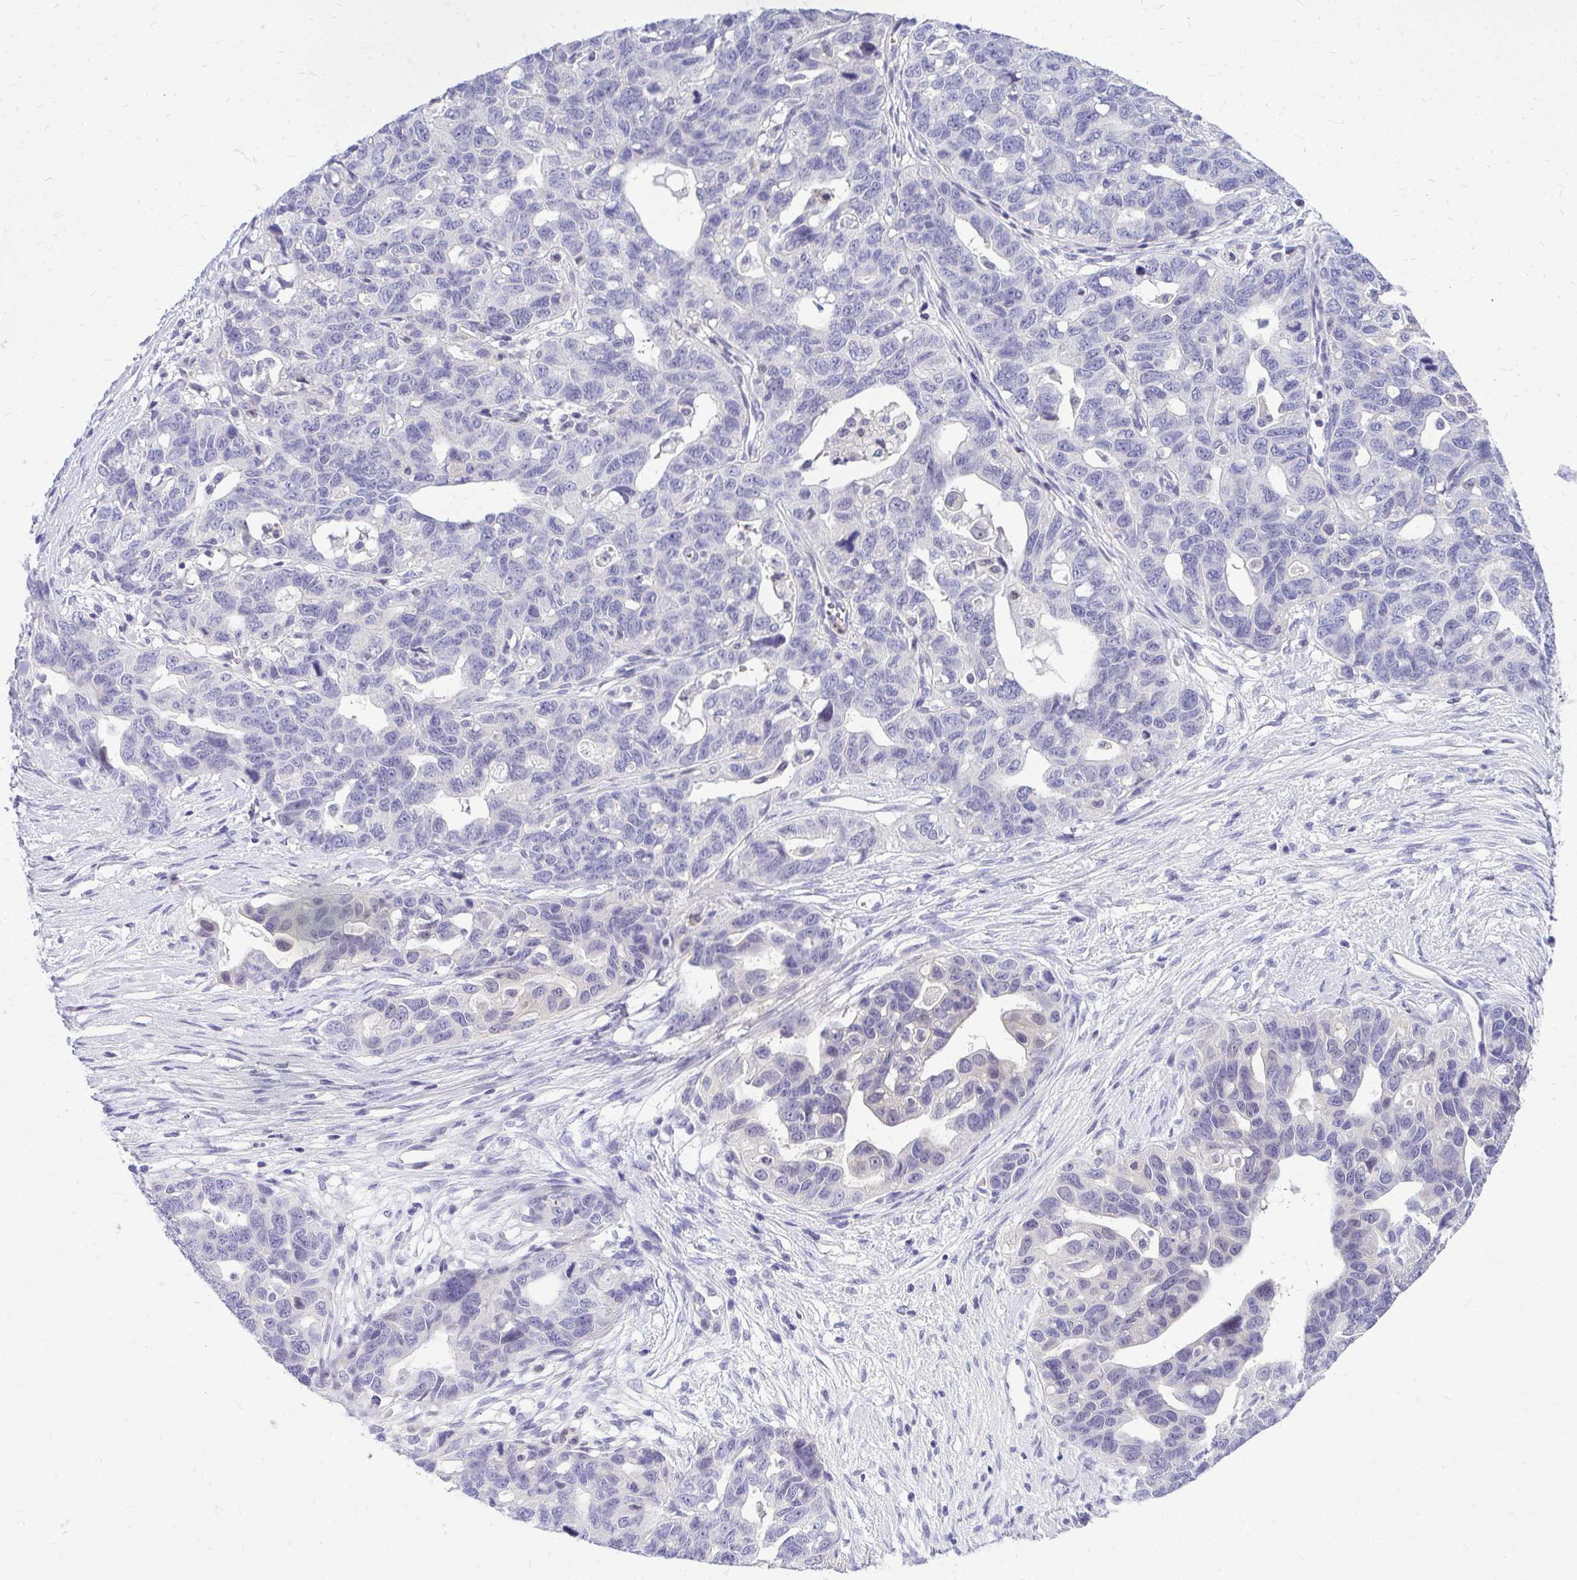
{"staining": {"intensity": "negative", "quantity": "none", "location": "none"}, "tissue": "ovarian cancer", "cell_type": "Tumor cells", "image_type": "cancer", "snomed": [{"axis": "morphology", "description": "Cystadenocarcinoma, serous, NOS"}, {"axis": "topography", "description": "Ovary"}], "caption": "Tumor cells are negative for brown protein staining in ovarian serous cystadenocarcinoma.", "gene": "ZSWIM9", "patient": {"sex": "female", "age": 69}}